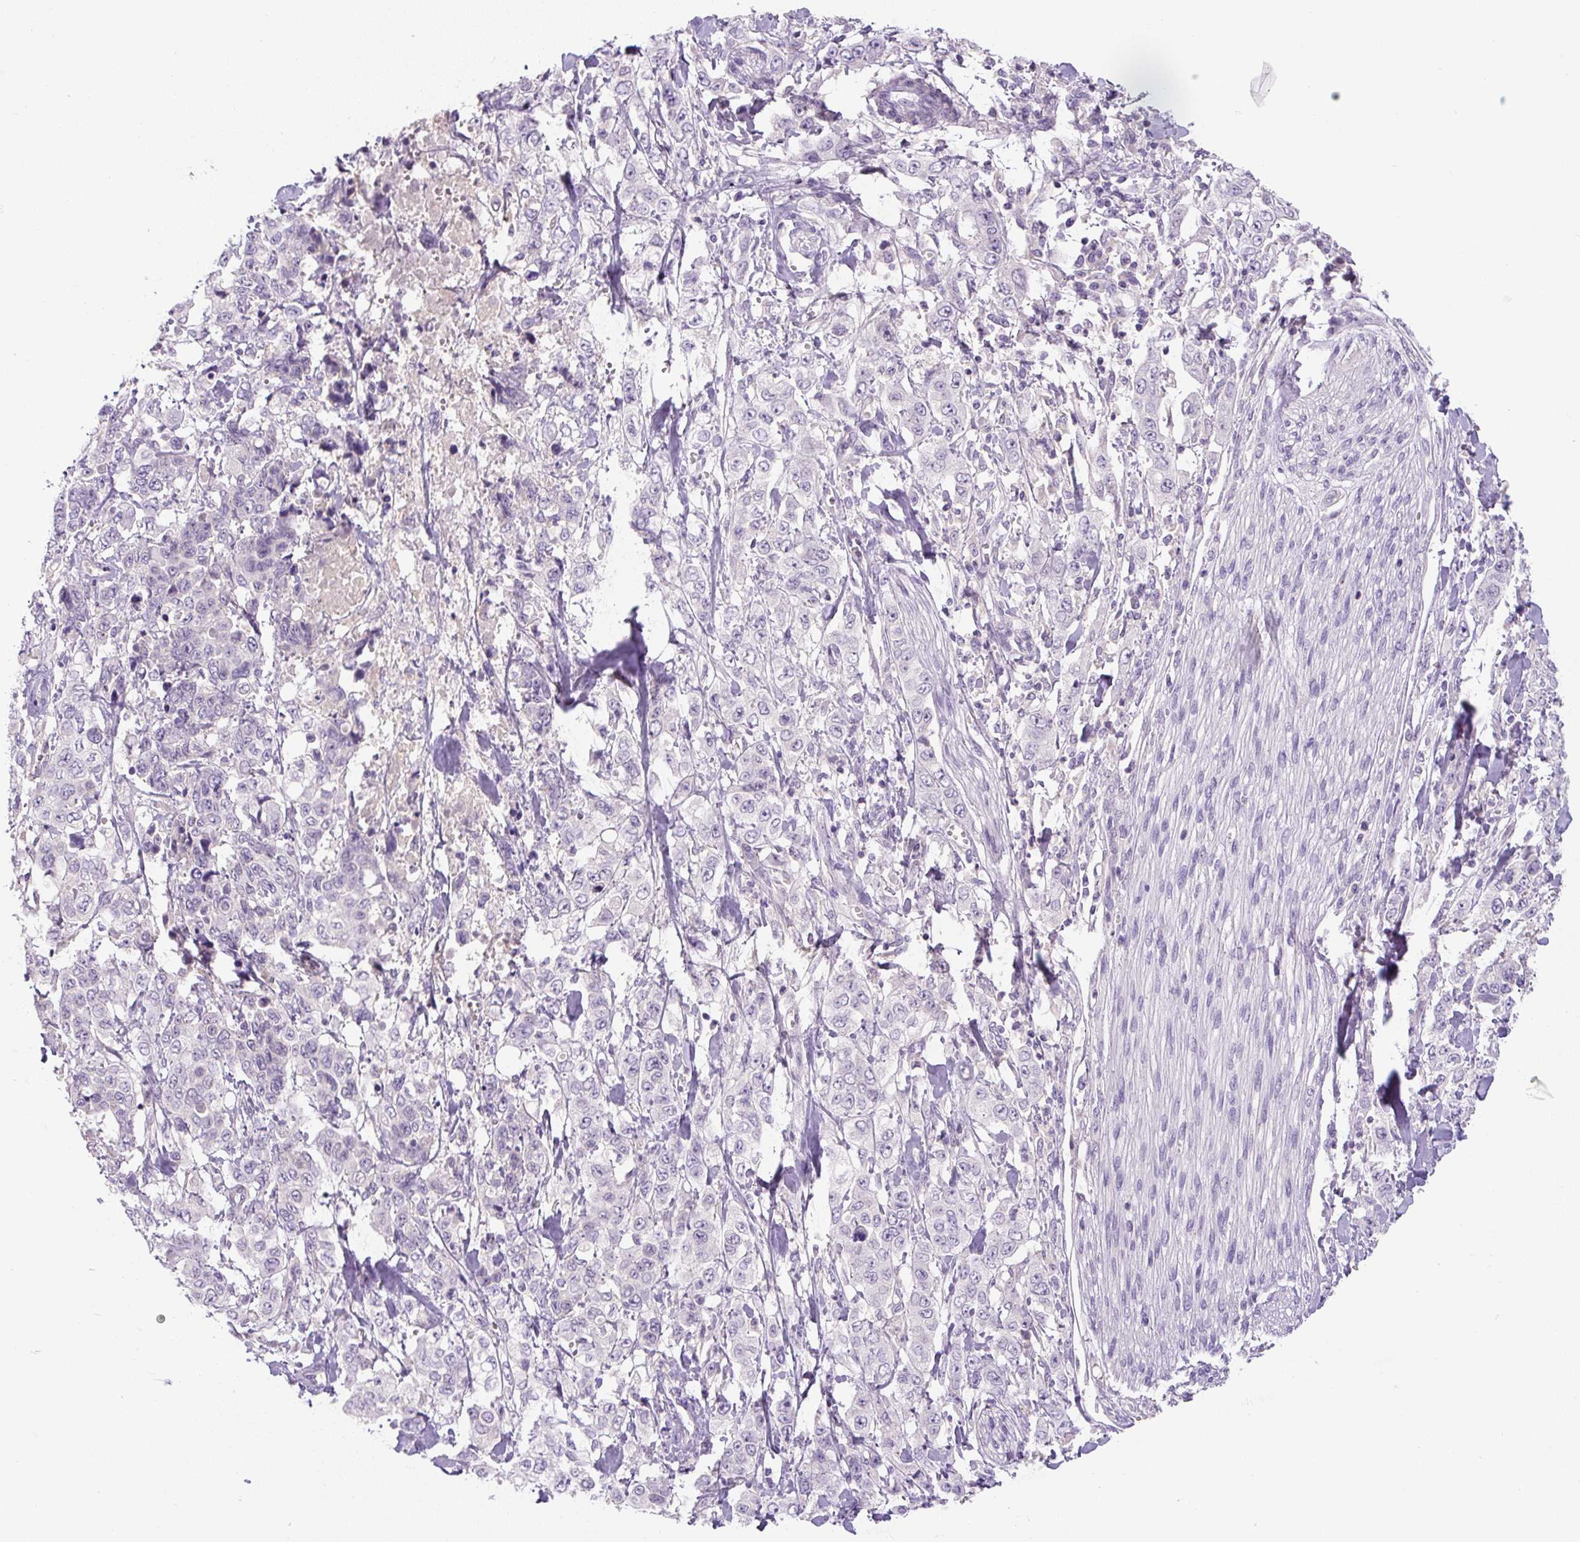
{"staining": {"intensity": "negative", "quantity": "none", "location": "none"}, "tissue": "stomach cancer", "cell_type": "Tumor cells", "image_type": "cancer", "snomed": [{"axis": "morphology", "description": "Adenocarcinoma, NOS"}, {"axis": "topography", "description": "Stomach, upper"}], "caption": "Image shows no protein positivity in tumor cells of stomach cancer (adenocarcinoma) tissue. (IHC, brightfield microscopy, high magnification).", "gene": "UBL3", "patient": {"sex": "male", "age": 62}}